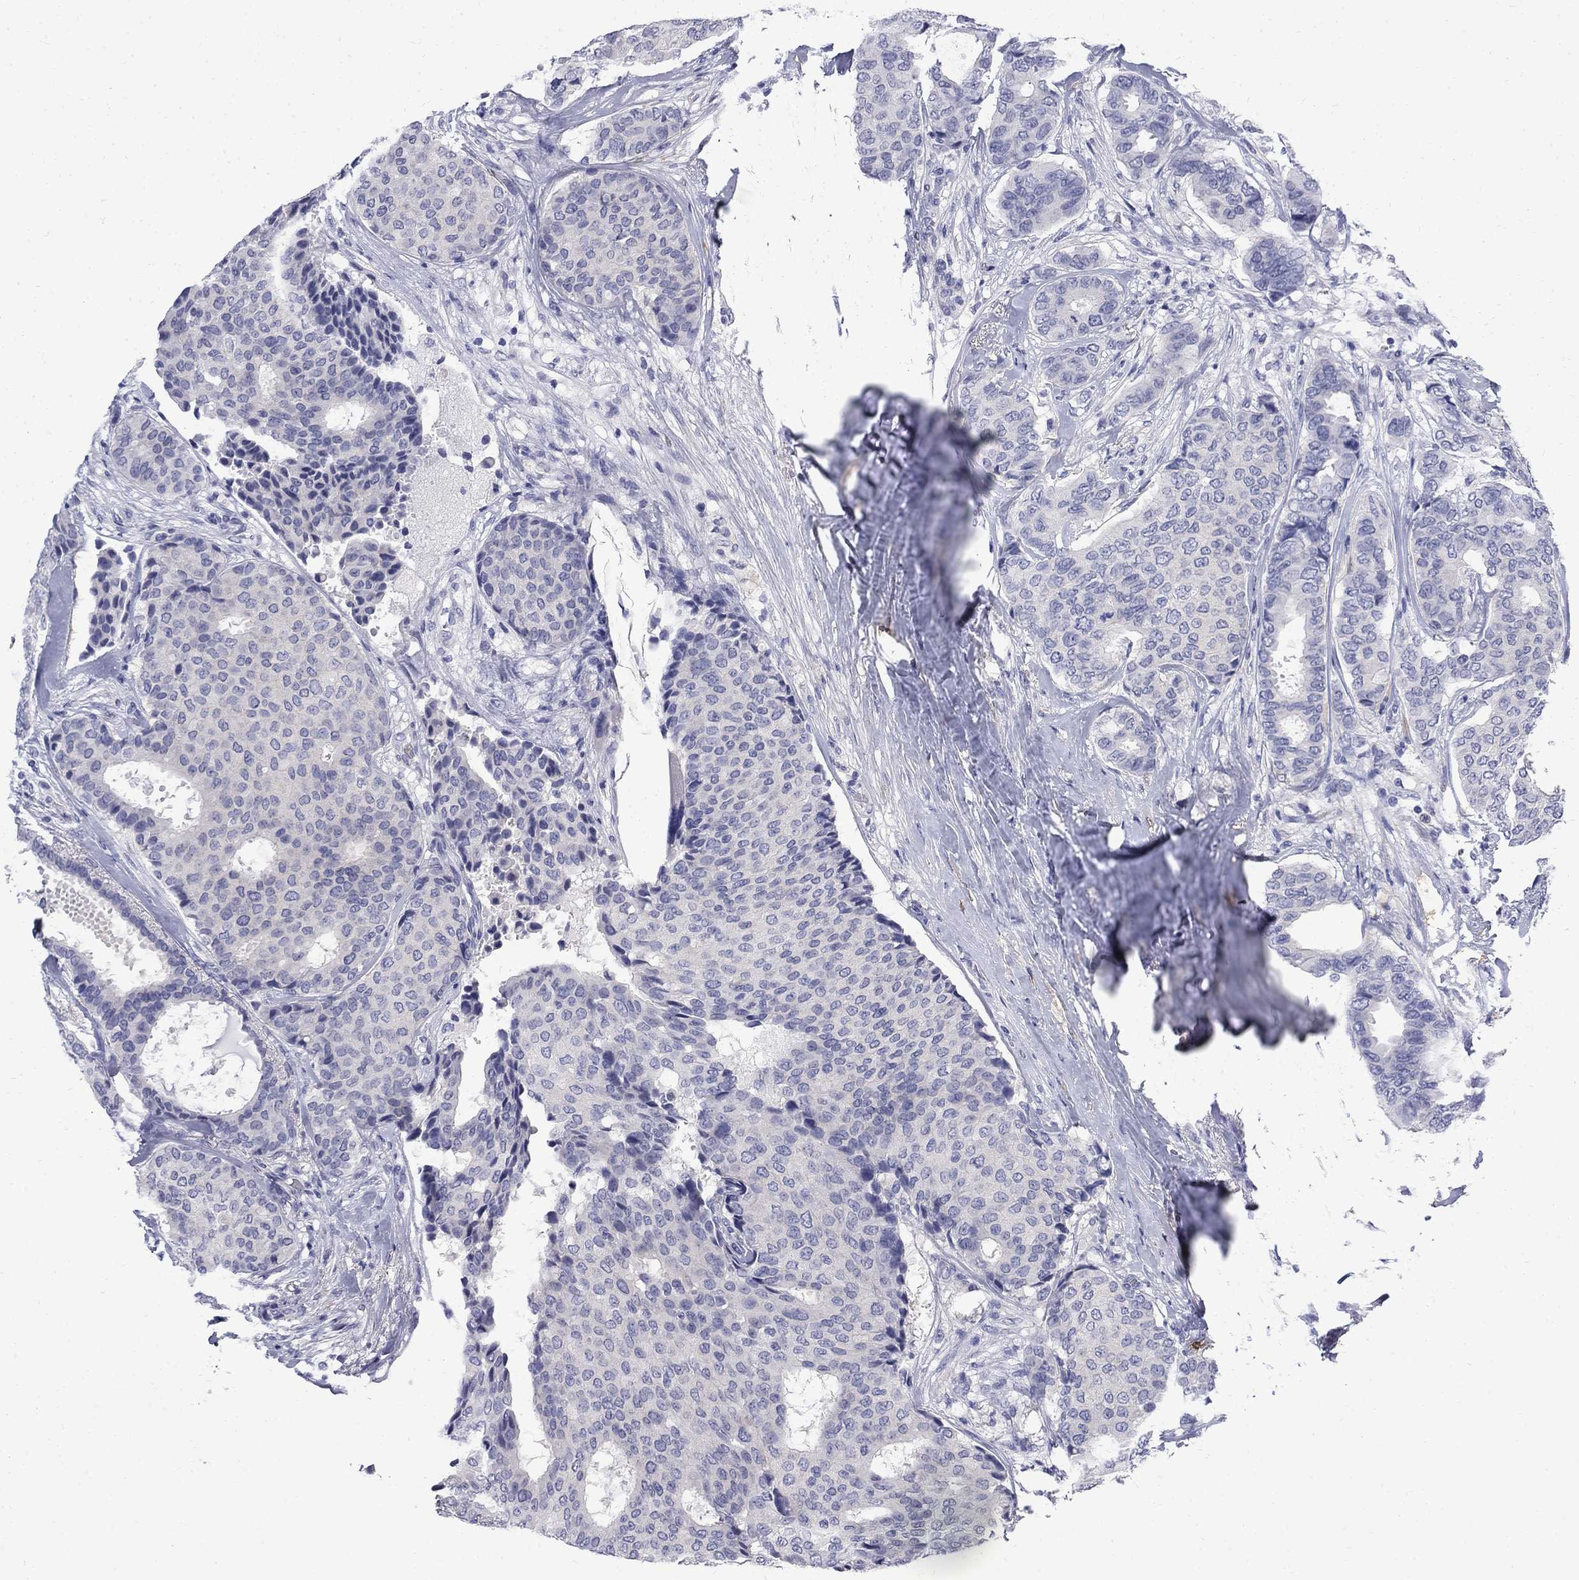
{"staining": {"intensity": "negative", "quantity": "none", "location": "none"}, "tissue": "breast cancer", "cell_type": "Tumor cells", "image_type": "cancer", "snomed": [{"axis": "morphology", "description": "Duct carcinoma"}, {"axis": "topography", "description": "Breast"}], "caption": "An IHC photomicrograph of infiltrating ductal carcinoma (breast) is shown. There is no staining in tumor cells of infiltrating ductal carcinoma (breast).", "gene": "SERPINB2", "patient": {"sex": "female", "age": 75}}